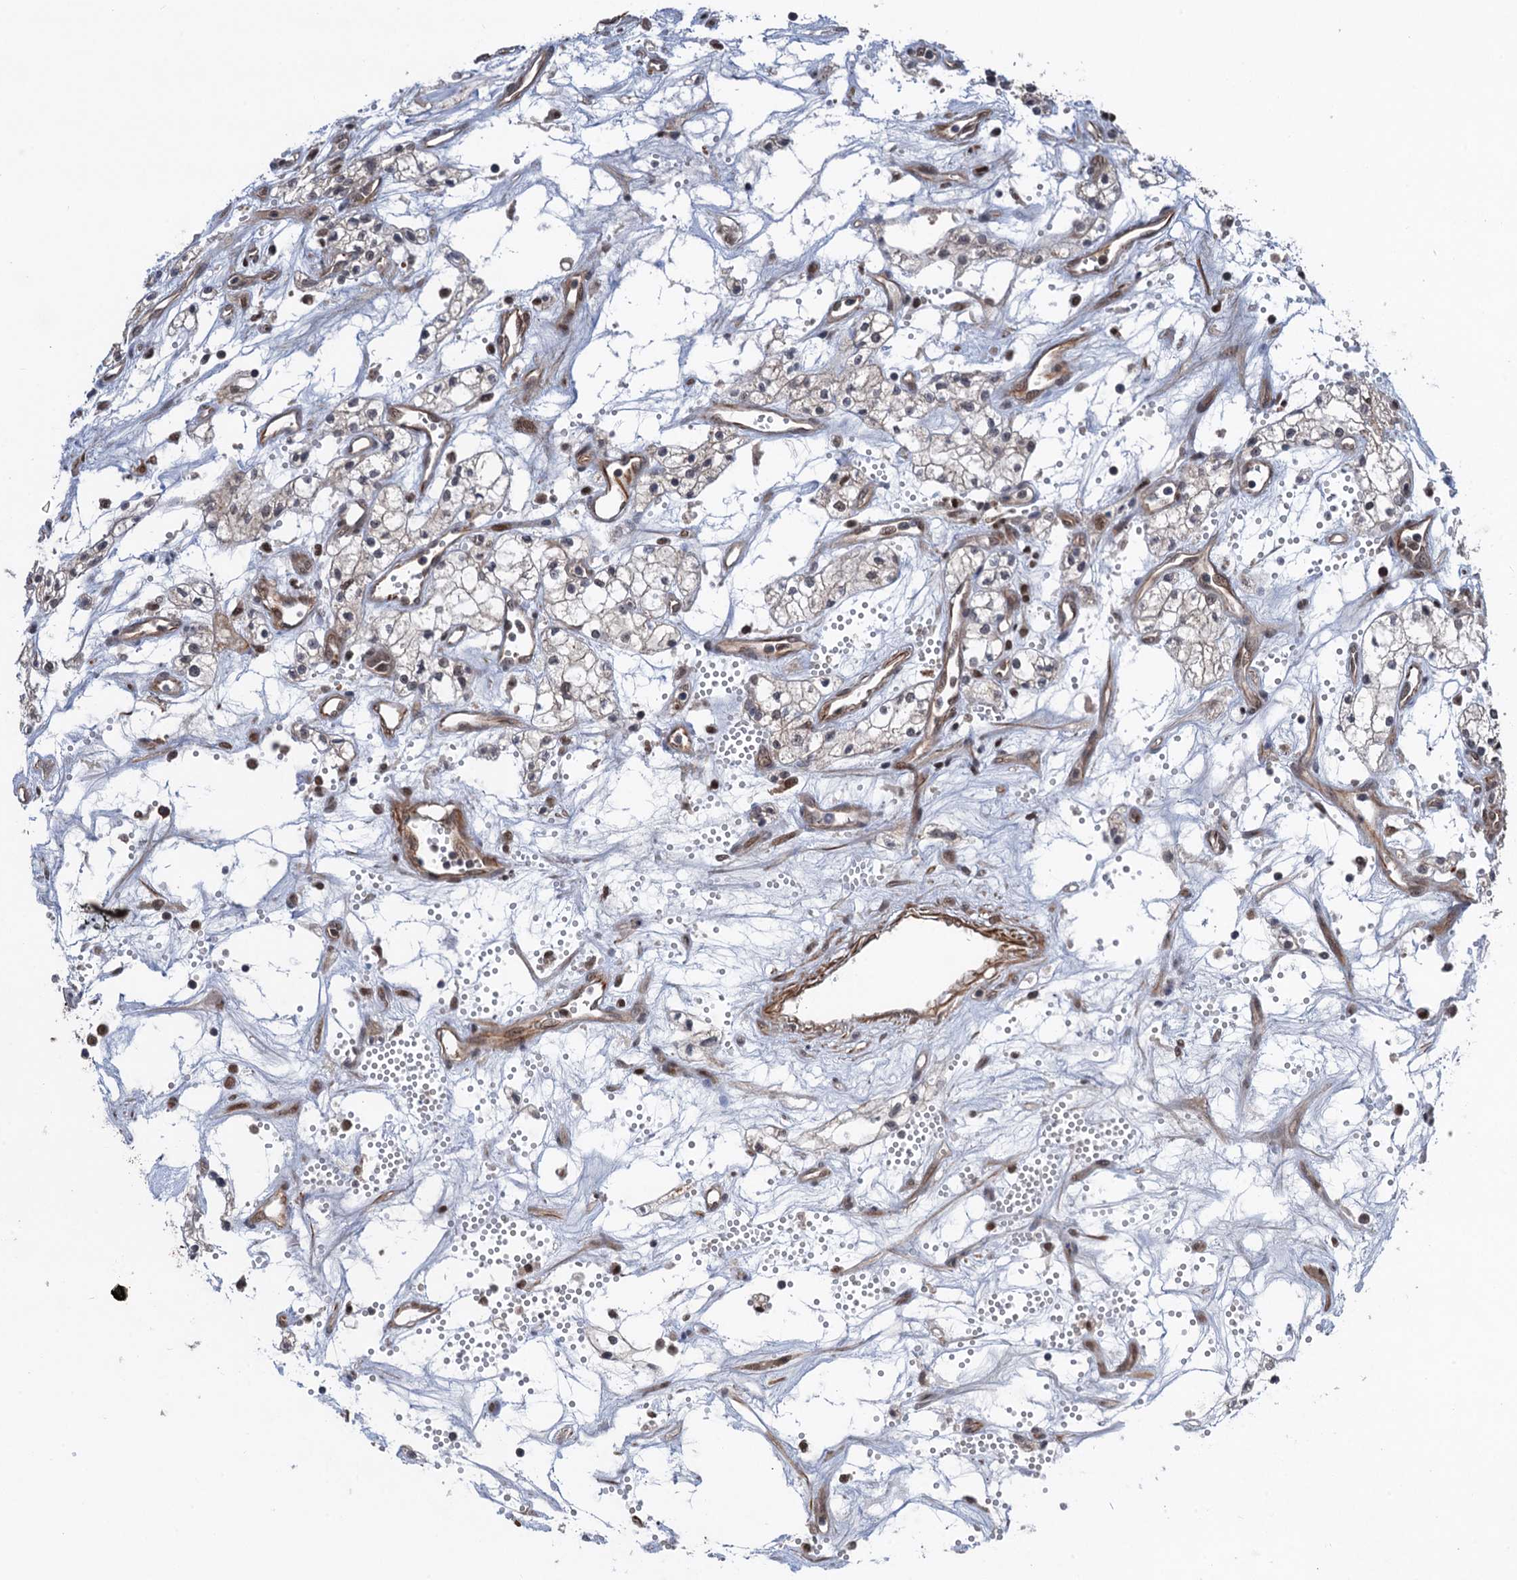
{"staining": {"intensity": "negative", "quantity": "none", "location": "none"}, "tissue": "renal cancer", "cell_type": "Tumor cells", "image_type": "cancer", "snomed": [{"axis": "morphology", "description": "Adenocarcinoma, NOS"}, {"axis": "topography", "description": "Kidney"}], "caption": "An image of renal cancer (adenocarcinoma) stained for a protein exhibits no brown staining in tumor cells.", "gene": "TTC31", "patient": {"sex": "male", "age": 59}}